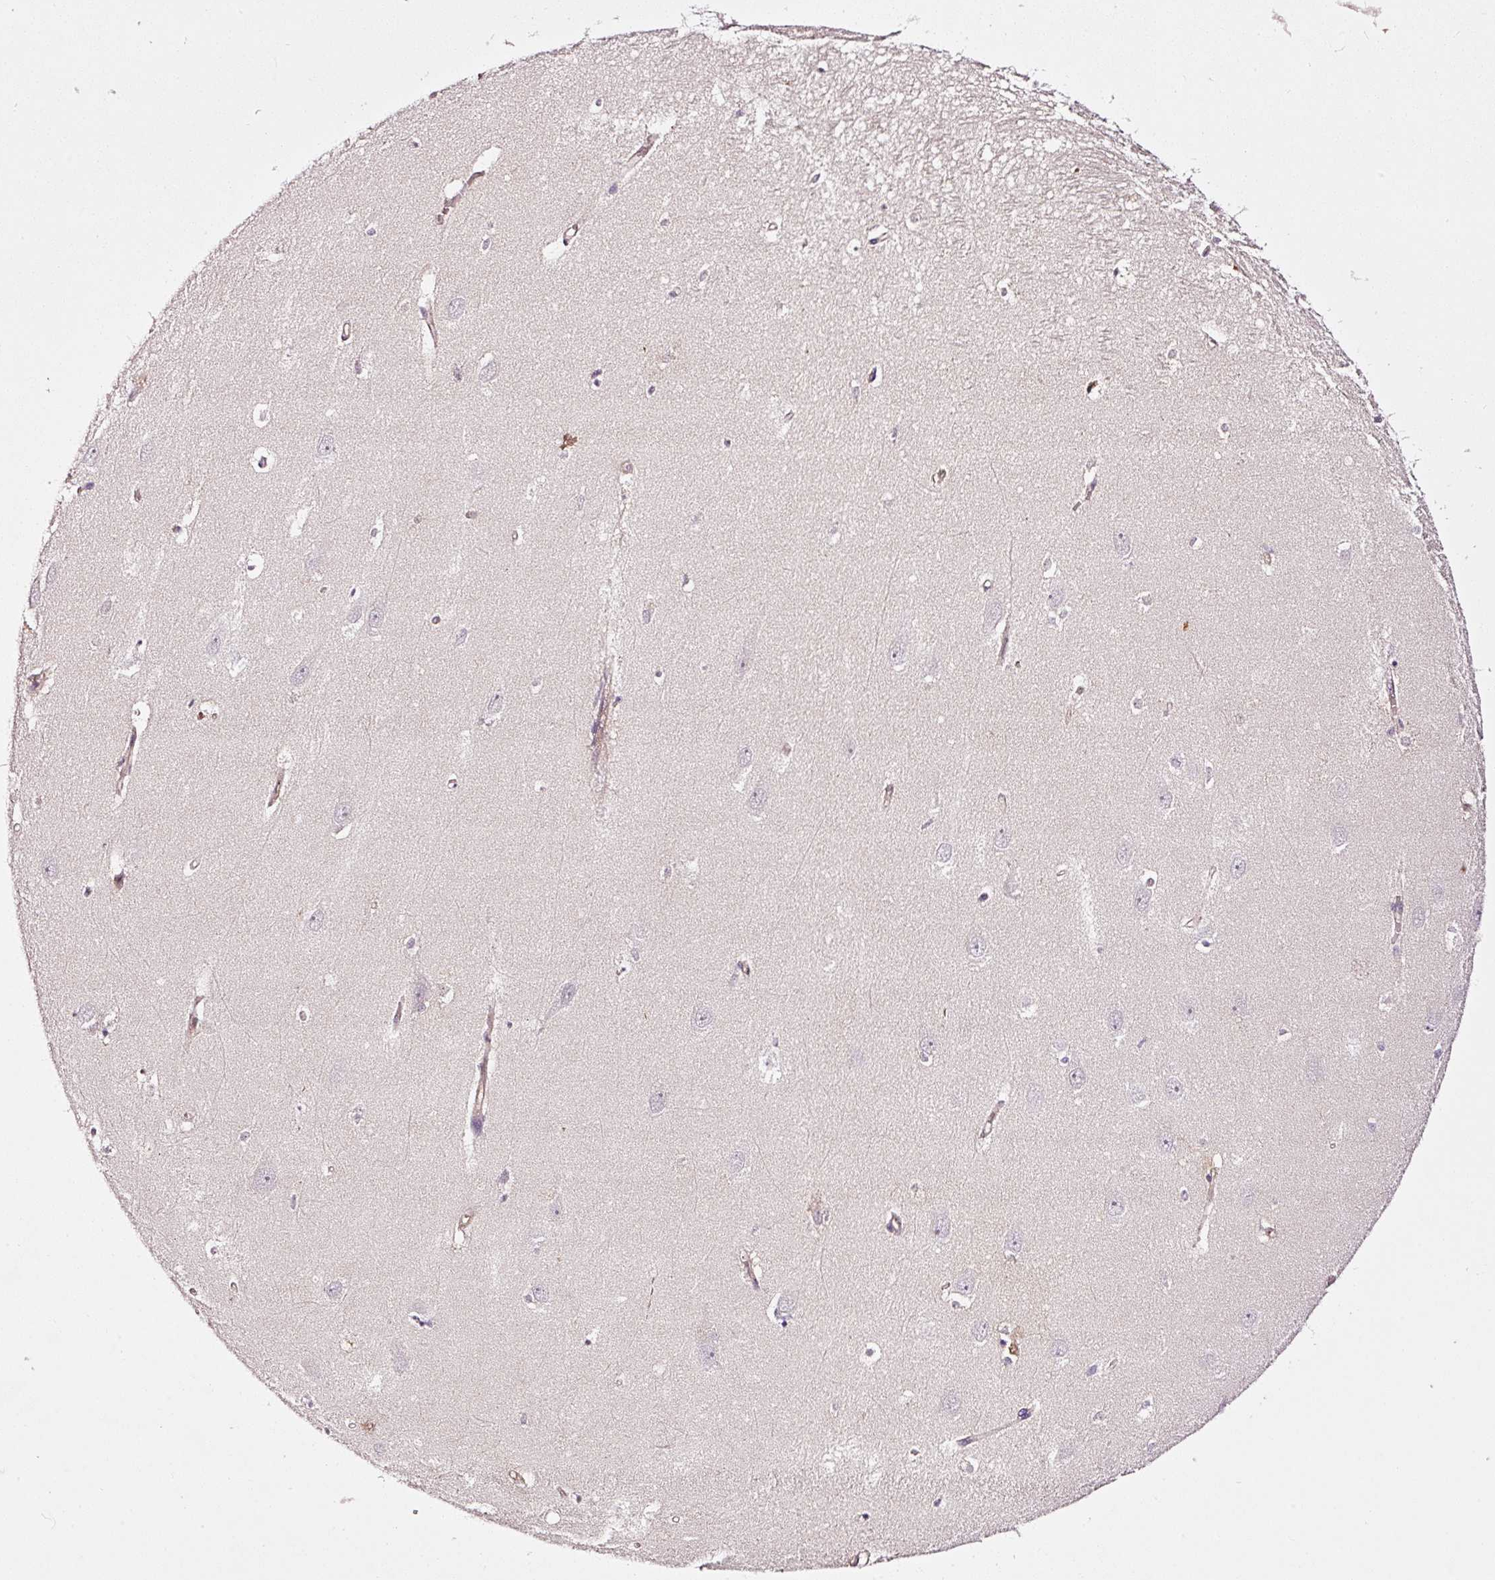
{"staining": {"intensity": "negative", "quantity": "none", "location": "none"}, "tissue": "hippocampus", "cell_type": "Glial cells", "image_type": "normal", "snomed": [{"axis": "morphology", "description": "Normal tissue, NOS"}, {"axis": "topography", "description": "Hippocampus"}], "caption": "Immunohistochemistry histopathology image of unremarkable hippocampus: human hippocampus stained with DAB exhibits no significant protein staining in glial cells. (Brightfield microscopy of DAB IHC at high magnification).", "gene": "ABCB4", "patient": {"sex": "female", "age": 64}}